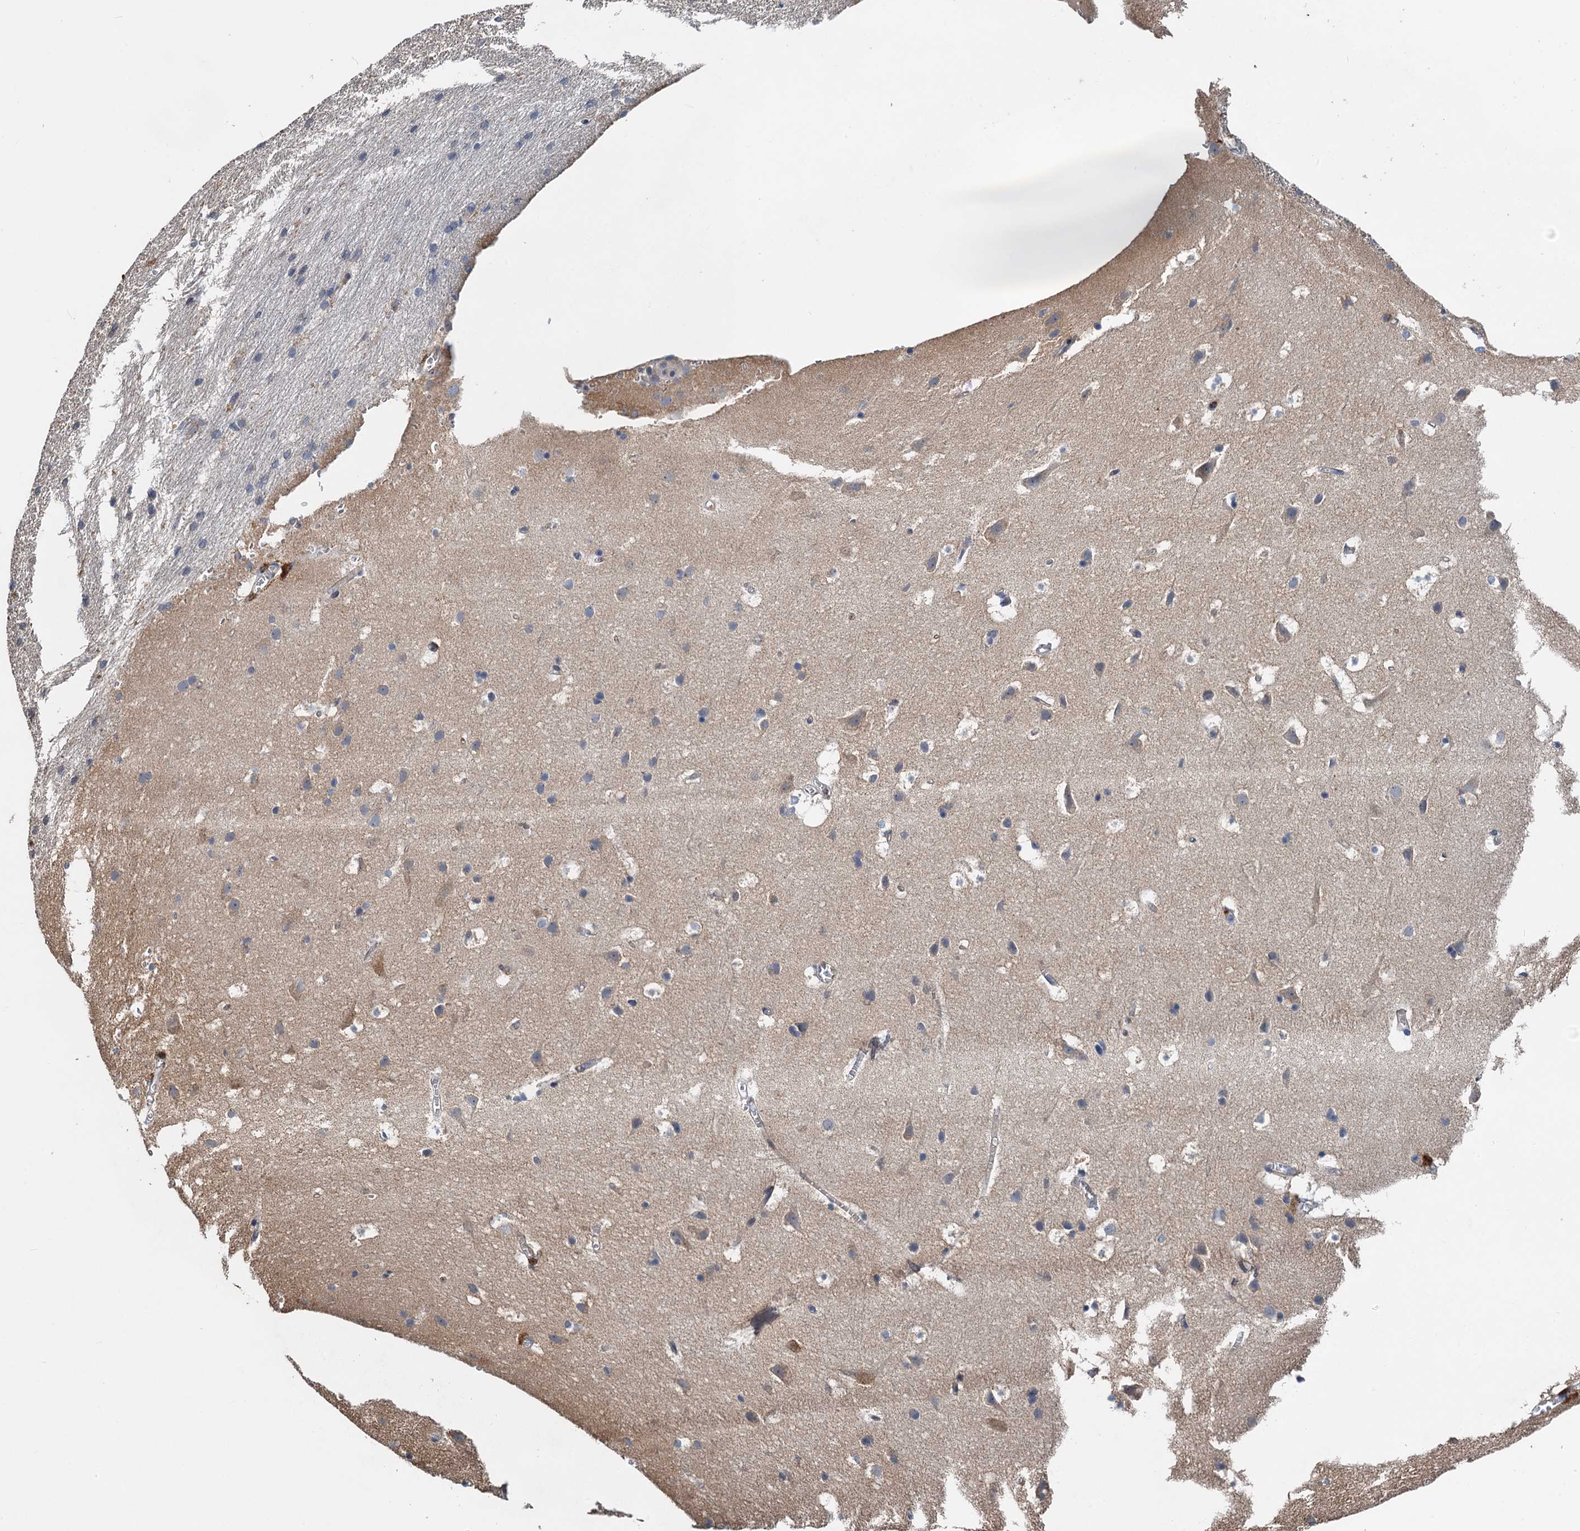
{"staining": {"intensity": "negative", "quantity": "none", "location": "none"}, "tissue": "cerebral cortex", "cell_type": "Endothelial cells", "image_type": "normal", "snomed": [{"axis": "morphology", "description": "Normal tissue, NOS"}, {"axis": "topography", "description": "Cerebral cortex"}], "caption": "This is a histopathology image of IHC staining of unremarkable cerebral cortex, which shows no staining in endothelial cells. (Brightfield microscopy of DAB (3,3'-diaminobenzidine) immunohistochemistry (IHC) at high magnification).", "gene": "ZNF606", "patient": {"sex": "male", "age": 54}}